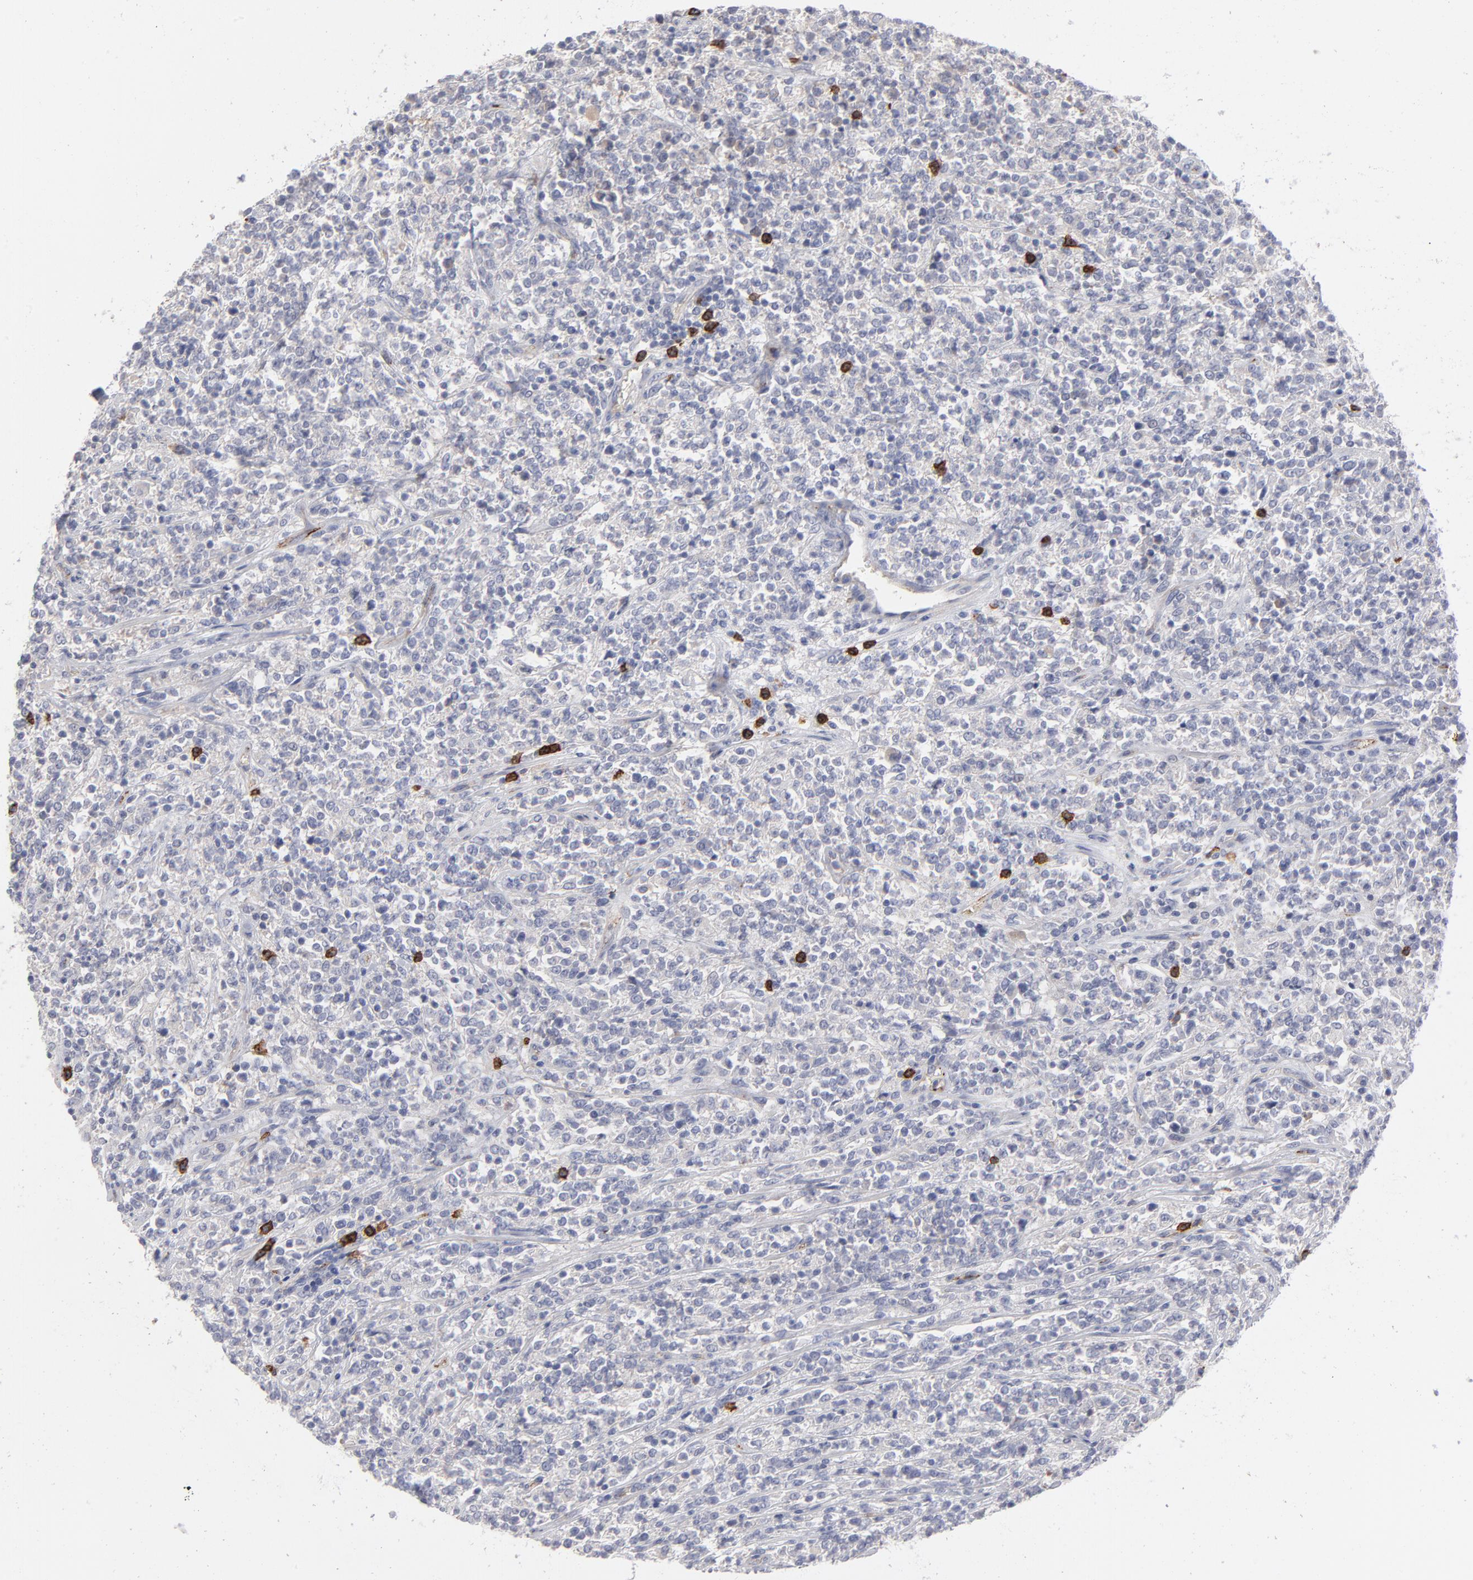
{"staining": {"intensity": "strong", "quantity": "<25%", "location": "cytoplasmic/membranous"}, "tissue": "lymphoma", "cell_type": "Tumor cells", "image_type": "cancer", "snomed": [{"axis": "morphology", "description": "Malignant lymphoma, non-Hodgkin's type, High grade"}, {"axis": "topography", "description": "Soft tissue"}], "caption": "Tumor cells demonstrate strong cytoplasmic/membranous staining in about <25% of cells in lymphoma.", "gene": "CCR3", "patient": {"sex": "male", "age": 18}}